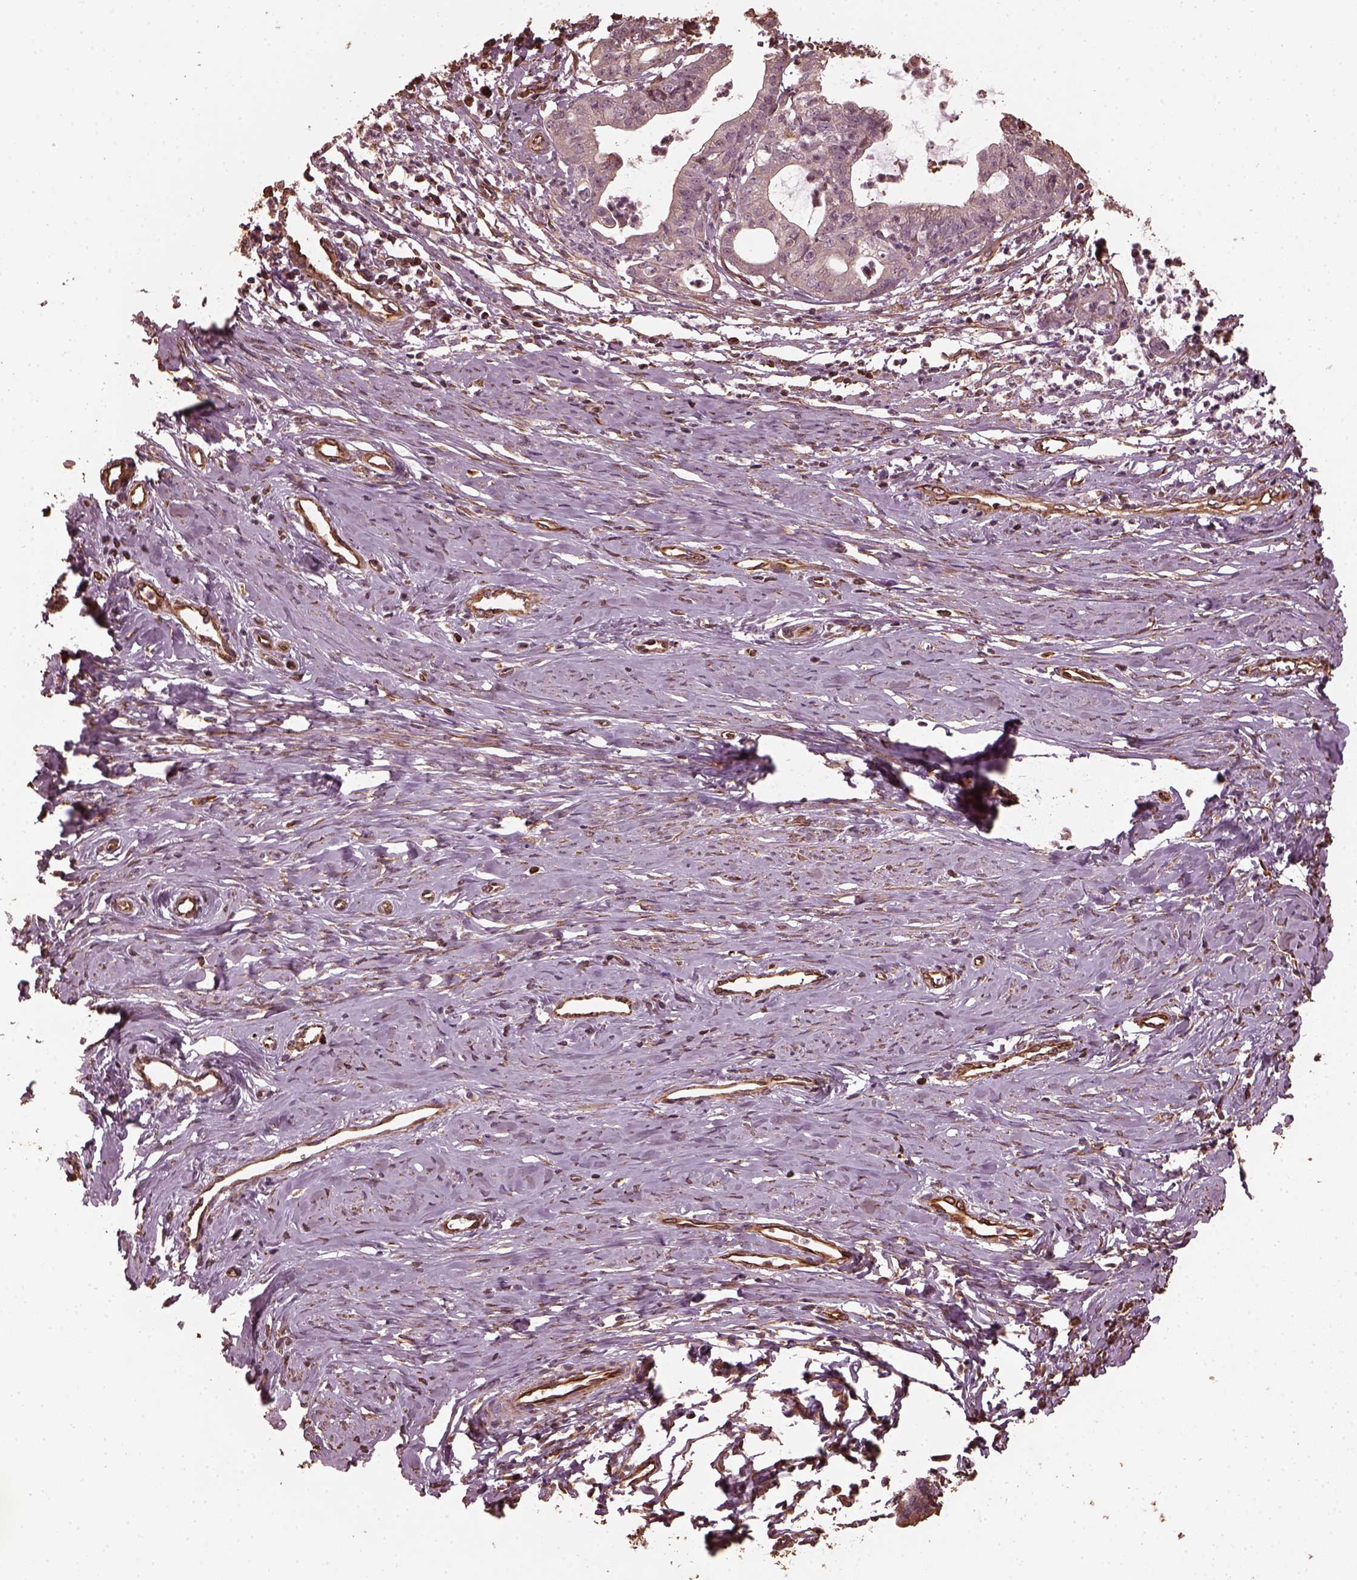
{"staining": {"intensity": "negative", "quantity": "none", "location": "none"}, "tissue": "cervical cancer", "cell_type": "Tumor cells", "image_type": "cancer", "snomed": [{"axis": "morphology", "description": "Normal tissue, NOS"}, {"axis": "morphology", "description": "Adenocarcinoma, NOS"}, {"axis": "topography", "description": "Cervix"}], "caption": "DAB immunohistochemical staining of adenocarcinoma (cervical) exhibits no significant expression in tumor cells.", "gene": "GTPBP1", "patient": {"sex": "female", "age": 38}}